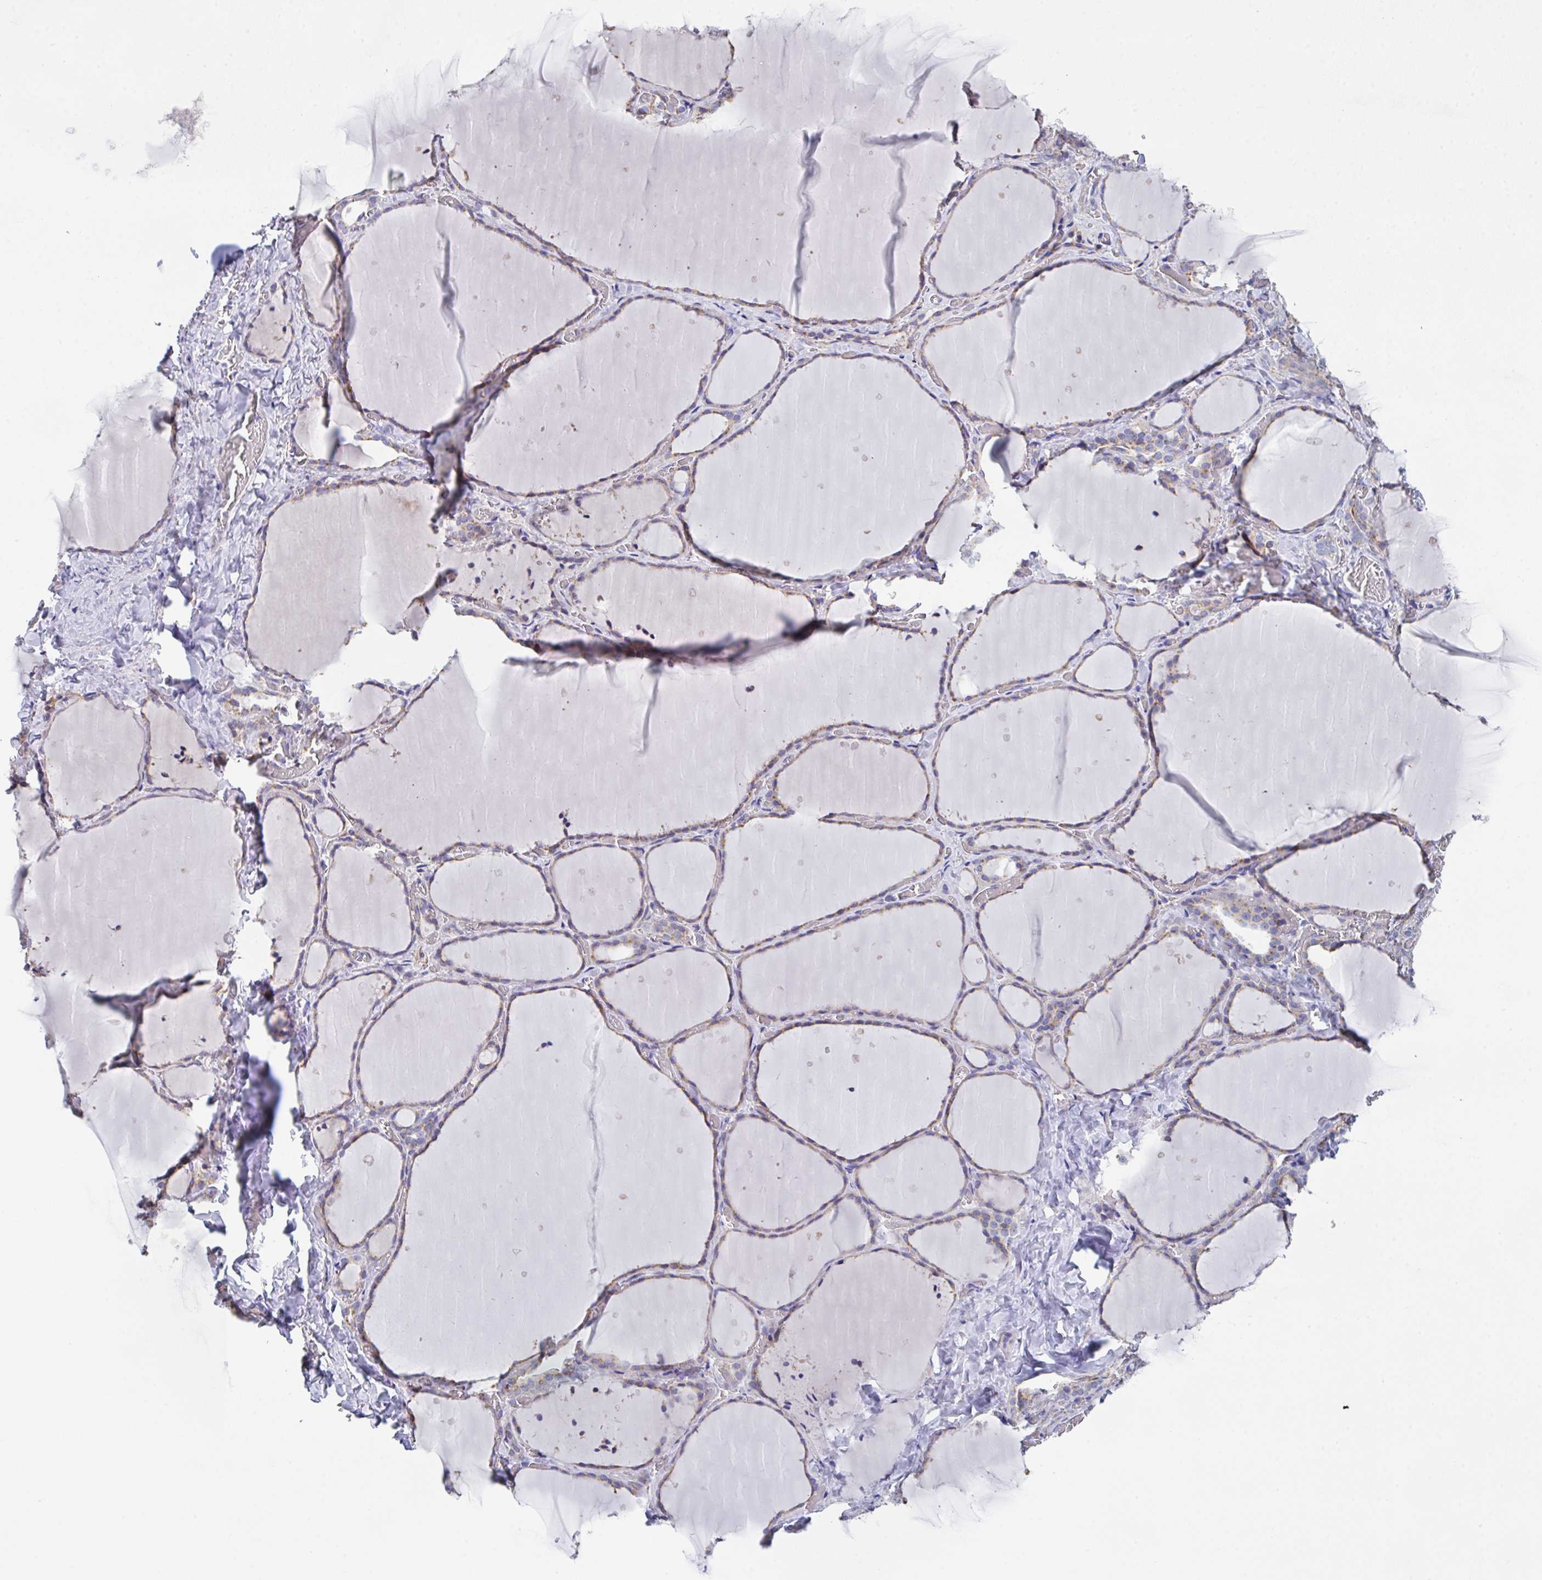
{"staining": {"intensity": "weak", "quantity": "25%-75%", "location": "cytoplasmic/membranous"}, "tissue": "thyroid gland", "cell_type": "Glandular cells", "image_type": "normal", "snomed": [{"axis": "morphology", "description": "Normal tissue, NOS"}, {"axis": "topography", "description": "Thyroid gland"}], "caption": "Immunohistochemical staining of benign thyroid gland displays 25%-75% levels of weak cytoplasmic/membranous protein staining in approximately 25%-75% of glandular cells.", "gene": "TFAP2C", "patient": {"sex": "female", "age": 36}}